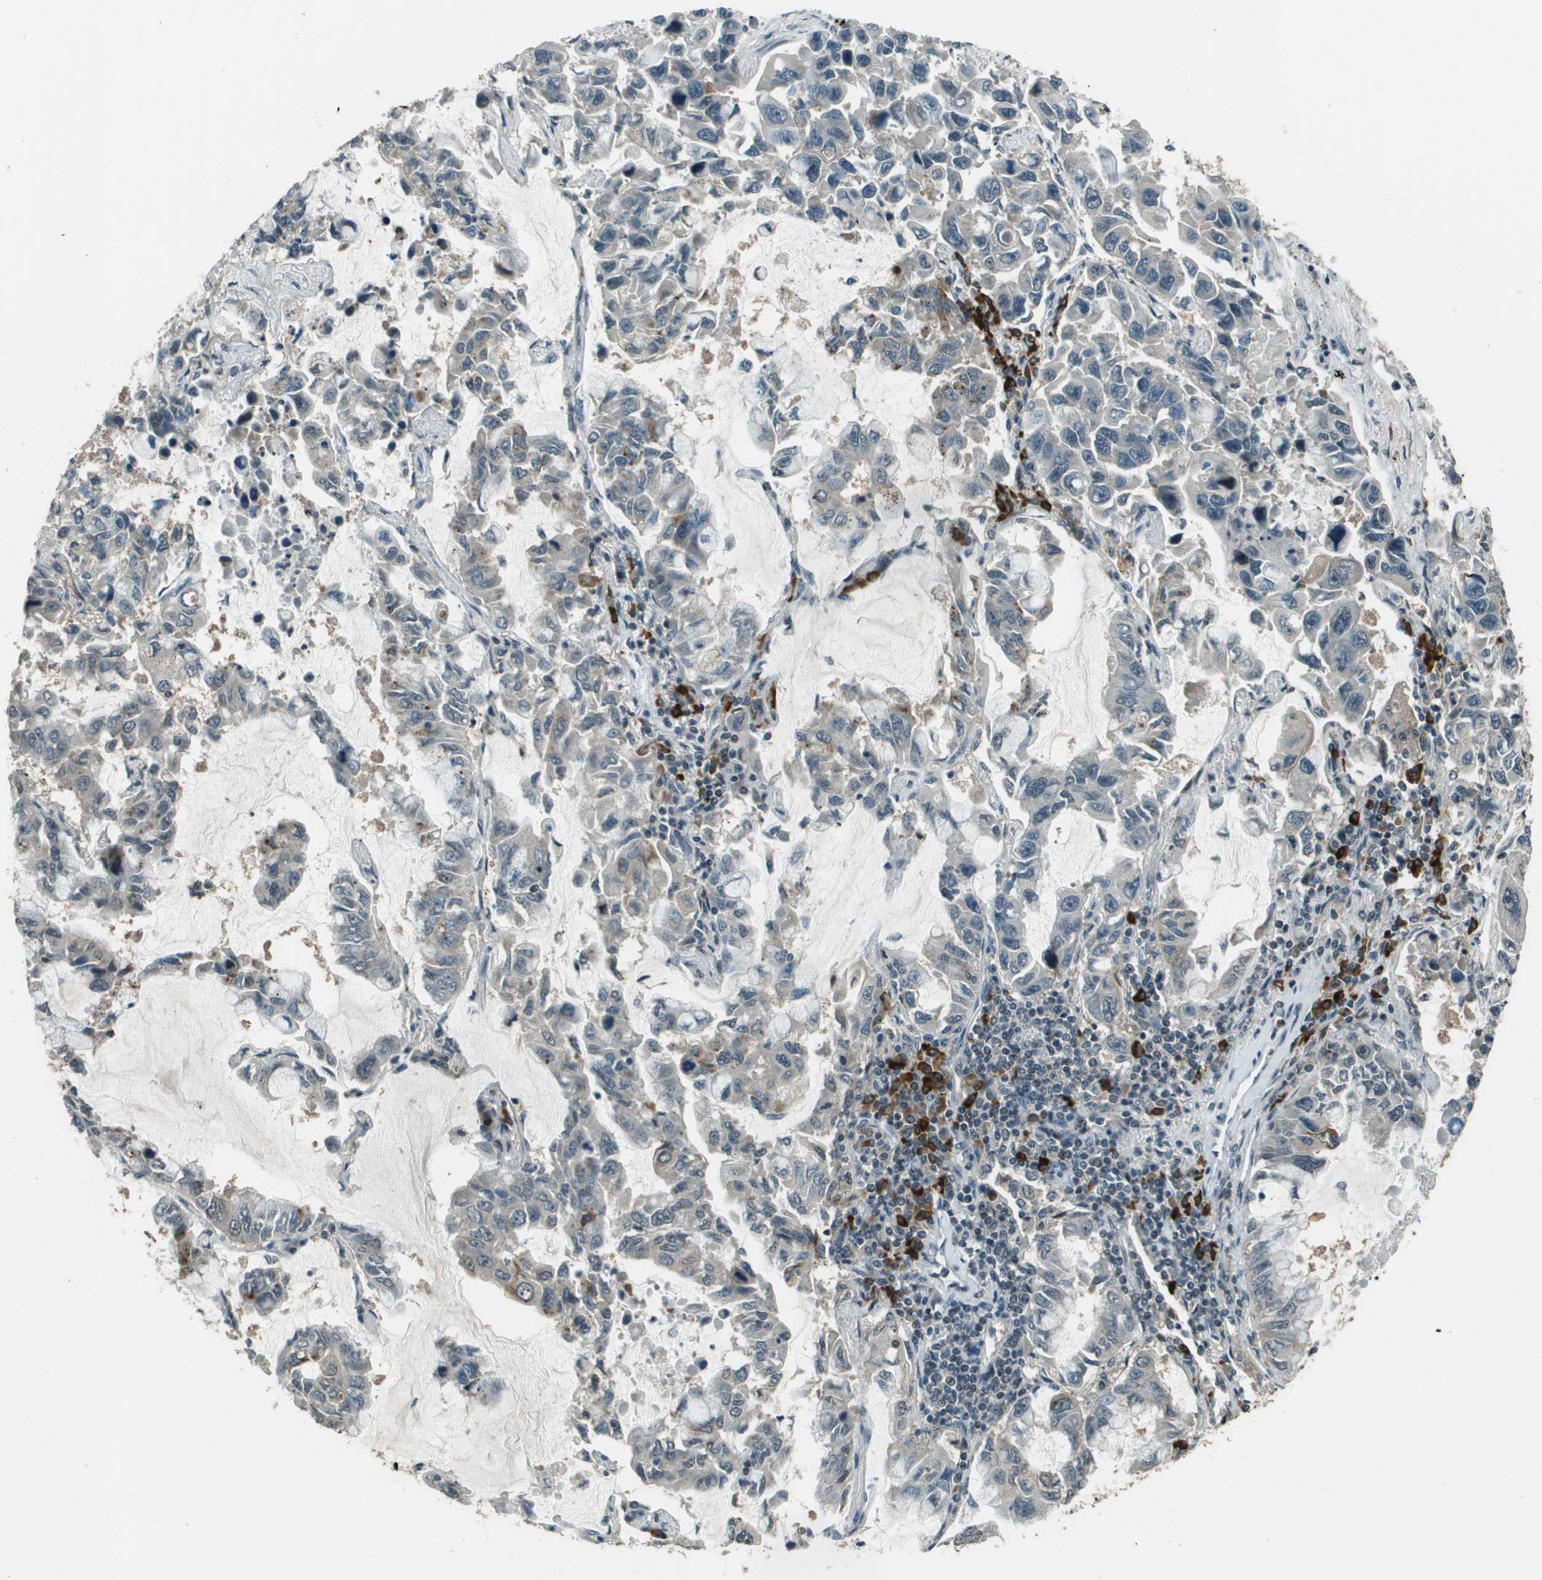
{"staining": {"intensity": "moderate", "quantity": "<25%", "location": "cytoplasmic/membranous"}, "tissue": "lung cancer", "cell_type": "Tumor cells", "image_type": "cancer", "snomed": [{"axis": "morphology", "description": "Adenocarcinoma, NOS"}, {"axis": "topography", "description": "Lung"}], "caption": "Protein analysis of lung adenocarcinoma tissue demonstrates moderate cytoplasmic/membranous positivity in approximately <25% of tumor cells. (DAB (3,3'-diaminobenzidine) IHC with brightfield microscopy, high magnification).", "gene": "SDC3", "patient": {"sex": "male", "age": 64}}